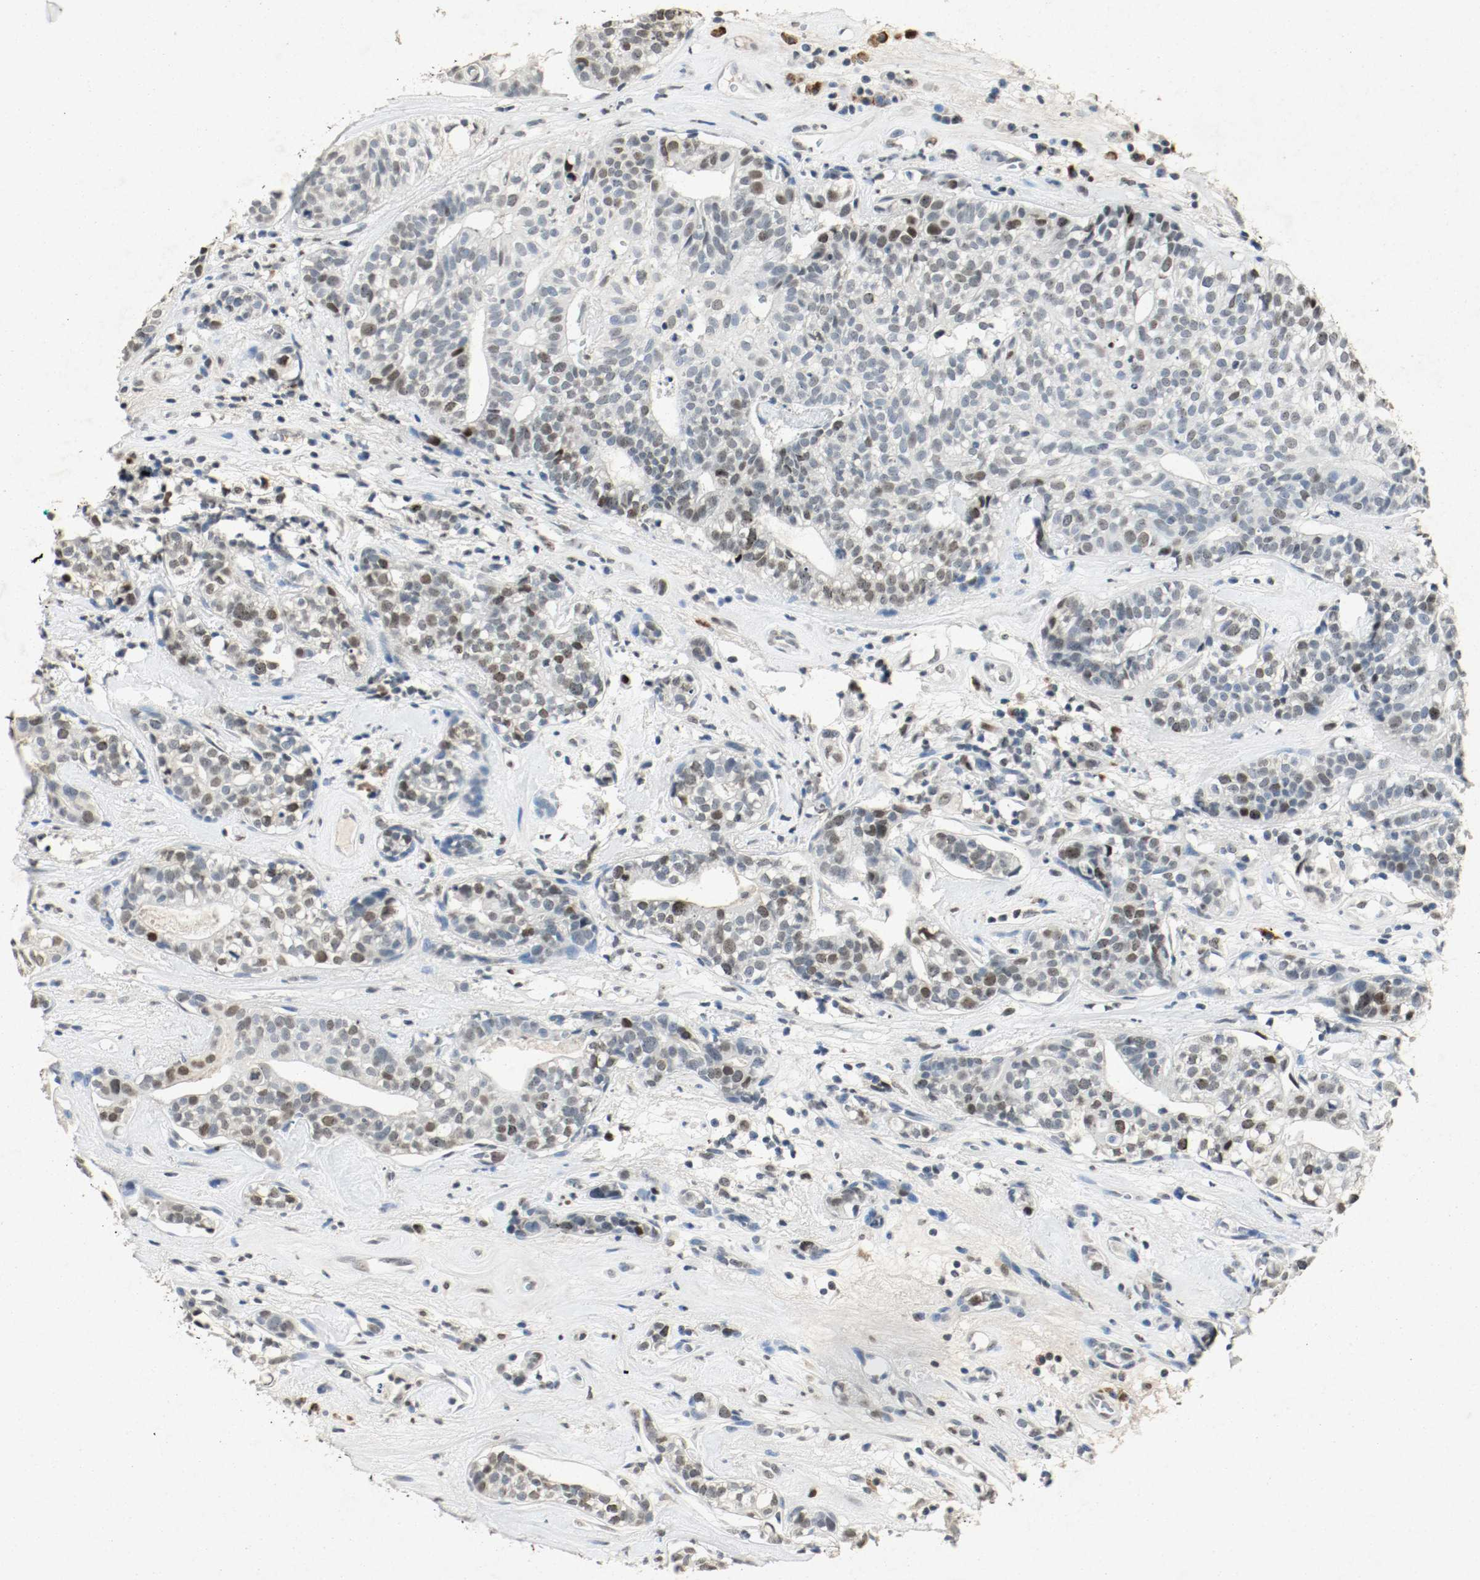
{"staining": {"intensity": "moderate", "quantity": "25%-75%", "location": "nuclear"}, "tissue": "head and neck cancer", "cell_type": "Tumor cells", "image_type": "cancer", "snomed": [{"axis": "morphology", "description": "Adenocarcinoma, NOS"}, {"axis": "topography", "description": "Salivary gland"}, {"axis": "topography", "description": "Head-Neck"}], "caption": "Immunohistochemical staining of head and neck adenocarcinoma shows medium levels of moderate nuclear protein expression in about 25%-75% of tumor cells. (IHC, brightfield microscopy, high magnification).", "gene": "DNMT1", "patient": {"sex": "female", "age": 65}}